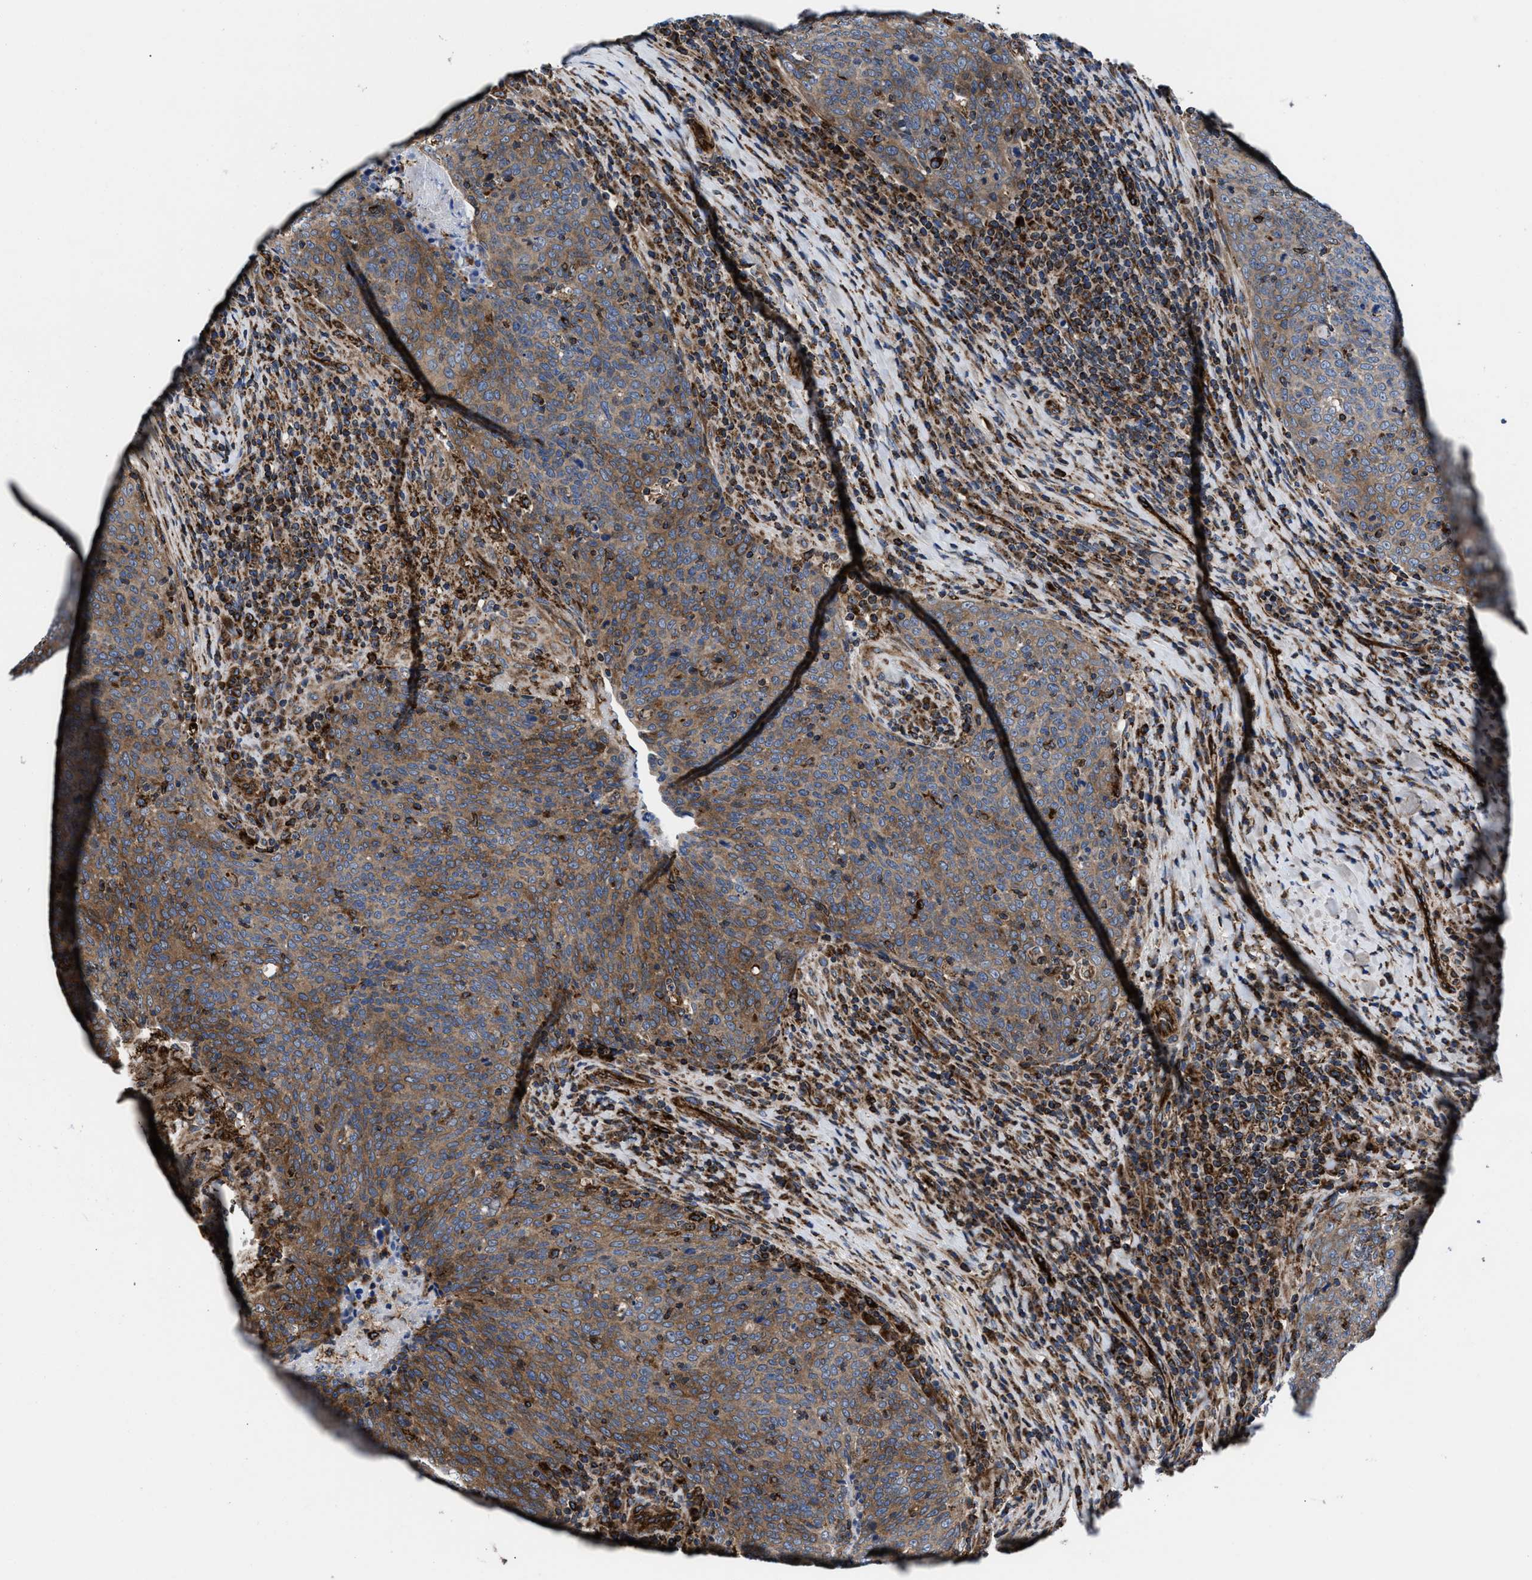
{"staining": {"intensity": "moderate", "quantity": ">75%", "location": "cytoplasmic/membranous"}, "tissue": "head and neck cancer", "cell_type": "Tumor cells", "image_type": "cancer", "snomed": [{"axis": "morphology", "description": "Squamous cell carcinoma, NOS"}, {"axis": "morphology", "description": "Squamous cell carcinoma, metastatic, NOS"}, {"axis": "topography", "description": "Lymph node"}, {"axis": "topography", "description": "Head-Neck"}], "caption": "This is an image of IHC staining of squamous cell carcinoma (head and neck), which shows moderate staining in the cytoplasmic/membranous of tumor cells.", "gene": "PRR15L", "patient": {"sex": "male", "age": 62}}